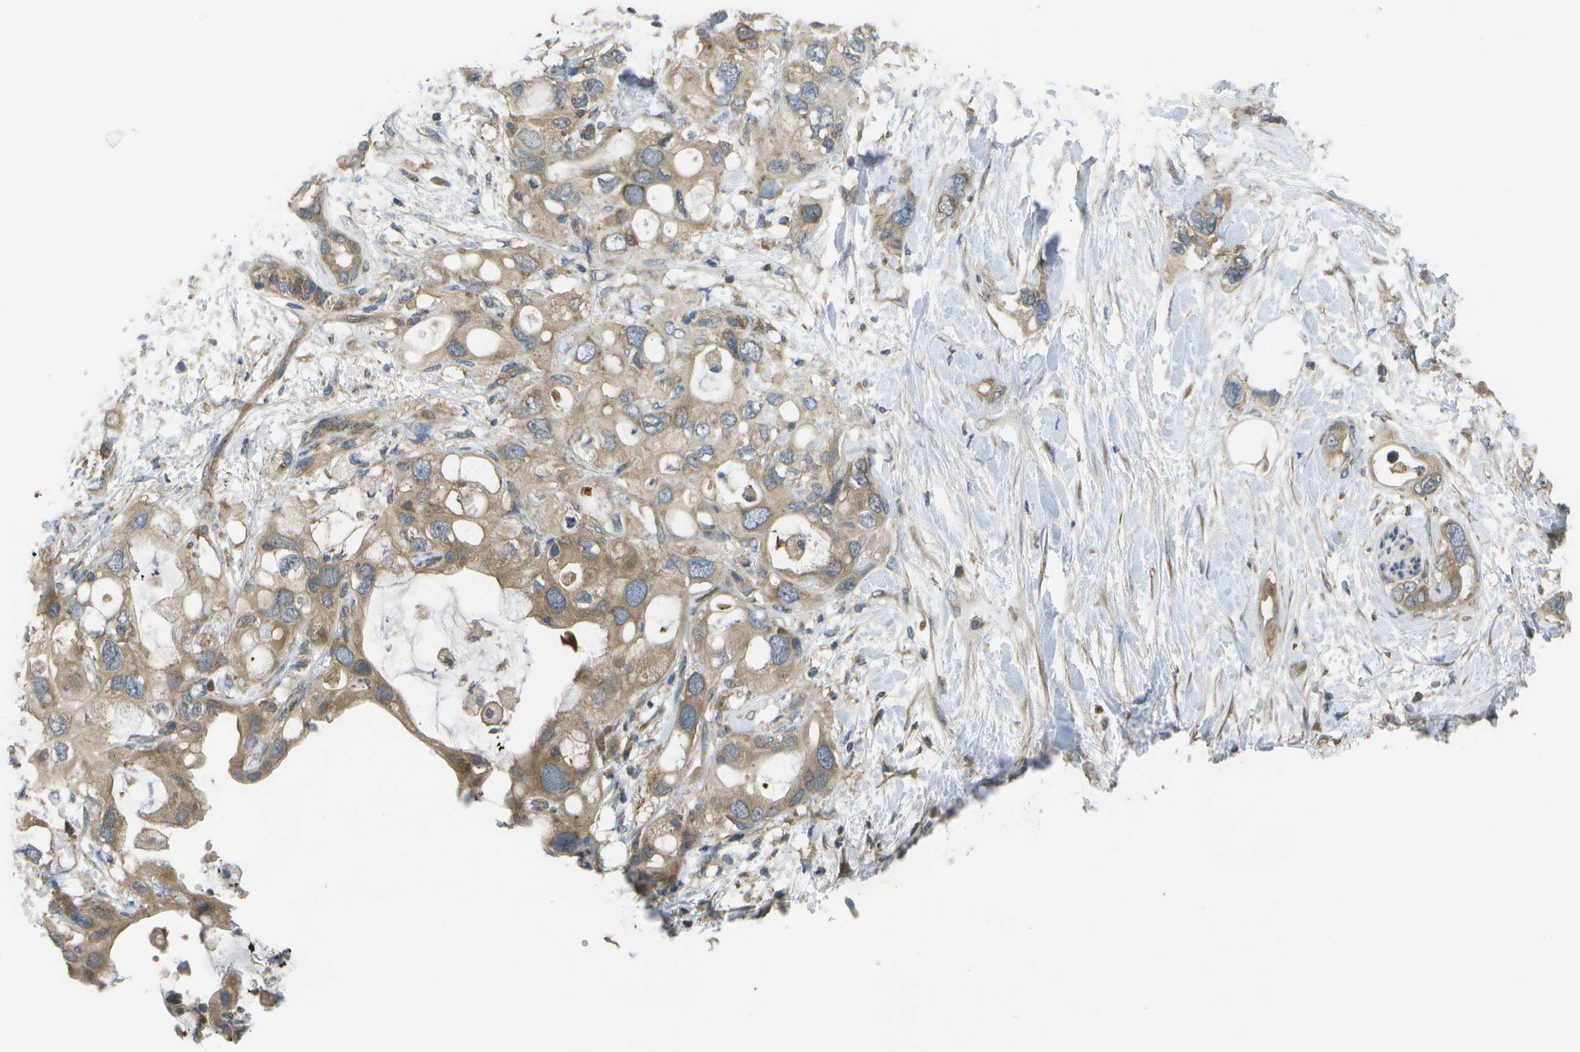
{"staining": {"intensity": "moderate", "quantity": ">75%", "location": "cytoplasmic/membranous"}, "tissue": "pancreatic cancer", "cell_type": "Tumor cells", "image_type": "cancer", "snomed": [{"axis": "morphology", "description": "Adenocarcinoma, NOS"}, {"axis": "topography", "description": "Pancreas"}], "caption": "A micrograph of human pancreatic adenocarcinoma stained for a protein reveals moderate cytoplasmic/membranous brown staining in tumor cells. (DAB (3,3'-diaminobenzidine) IHC with brightfield microscopy, high magnification).", "gene": "DPM3", "patient": {"sex": "female", "age": 56}}